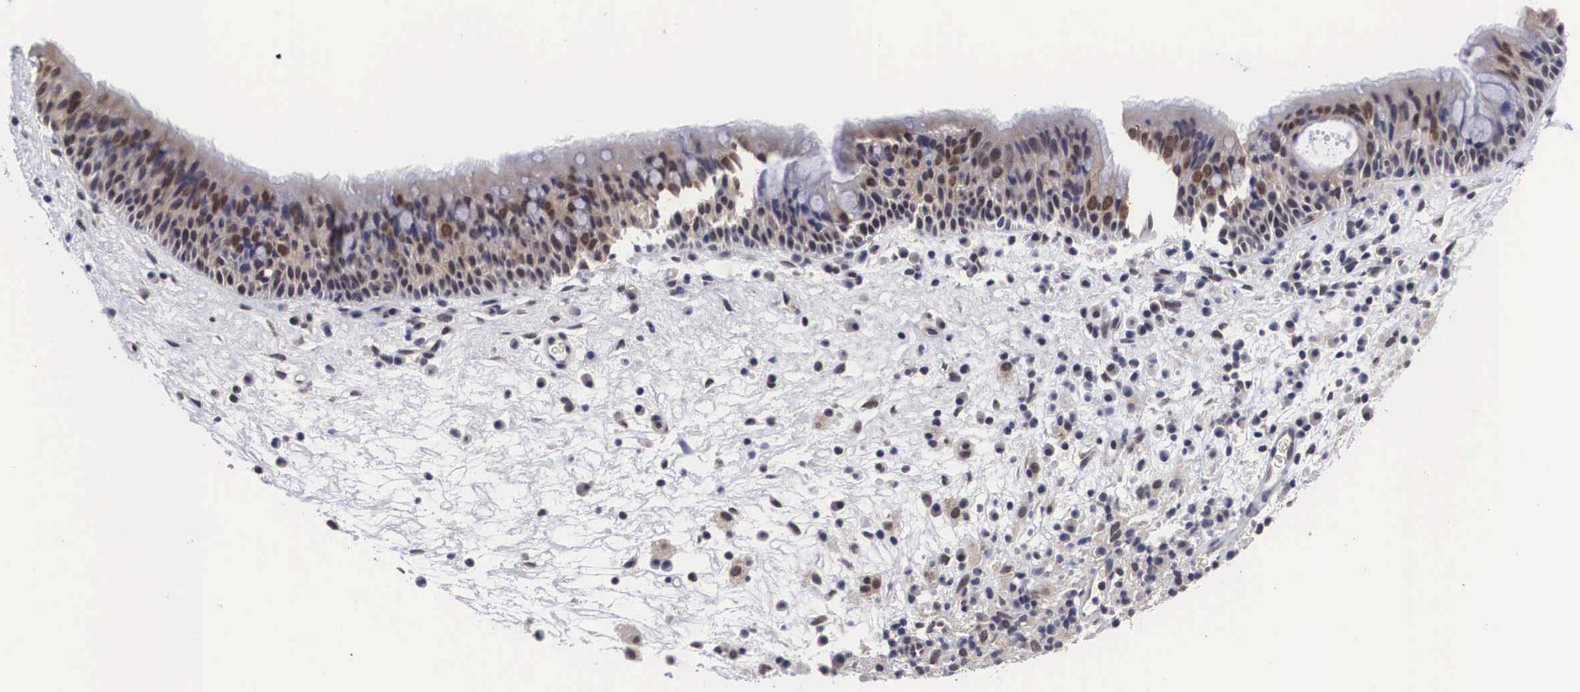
{"staining": {"intensity": "moderate", "quantity": "25%-75%", "location": "cytoplasmic/membranous,nuclear"}, "tissue": "nasopharynx", "cell_type": "Respiratory epithelial cells", "image_type": "normal", "snomed": [{"axis": "morphology", "description": "Normal tissue, NOS"}, {"axis": "topography", "description": "Nasopharynx"}], "caption": "Brown immunohistochemical staining in benign human nasopharynx reveals moderate cytoplasmic/membranous,nuclear expression in about 25%-75% of respiratory epithelial cells. (DAB = brown stain, brightfield microscopy at high magnification).", "gene": "OTX2", "patient": {"sex": "male", "age": 63}}